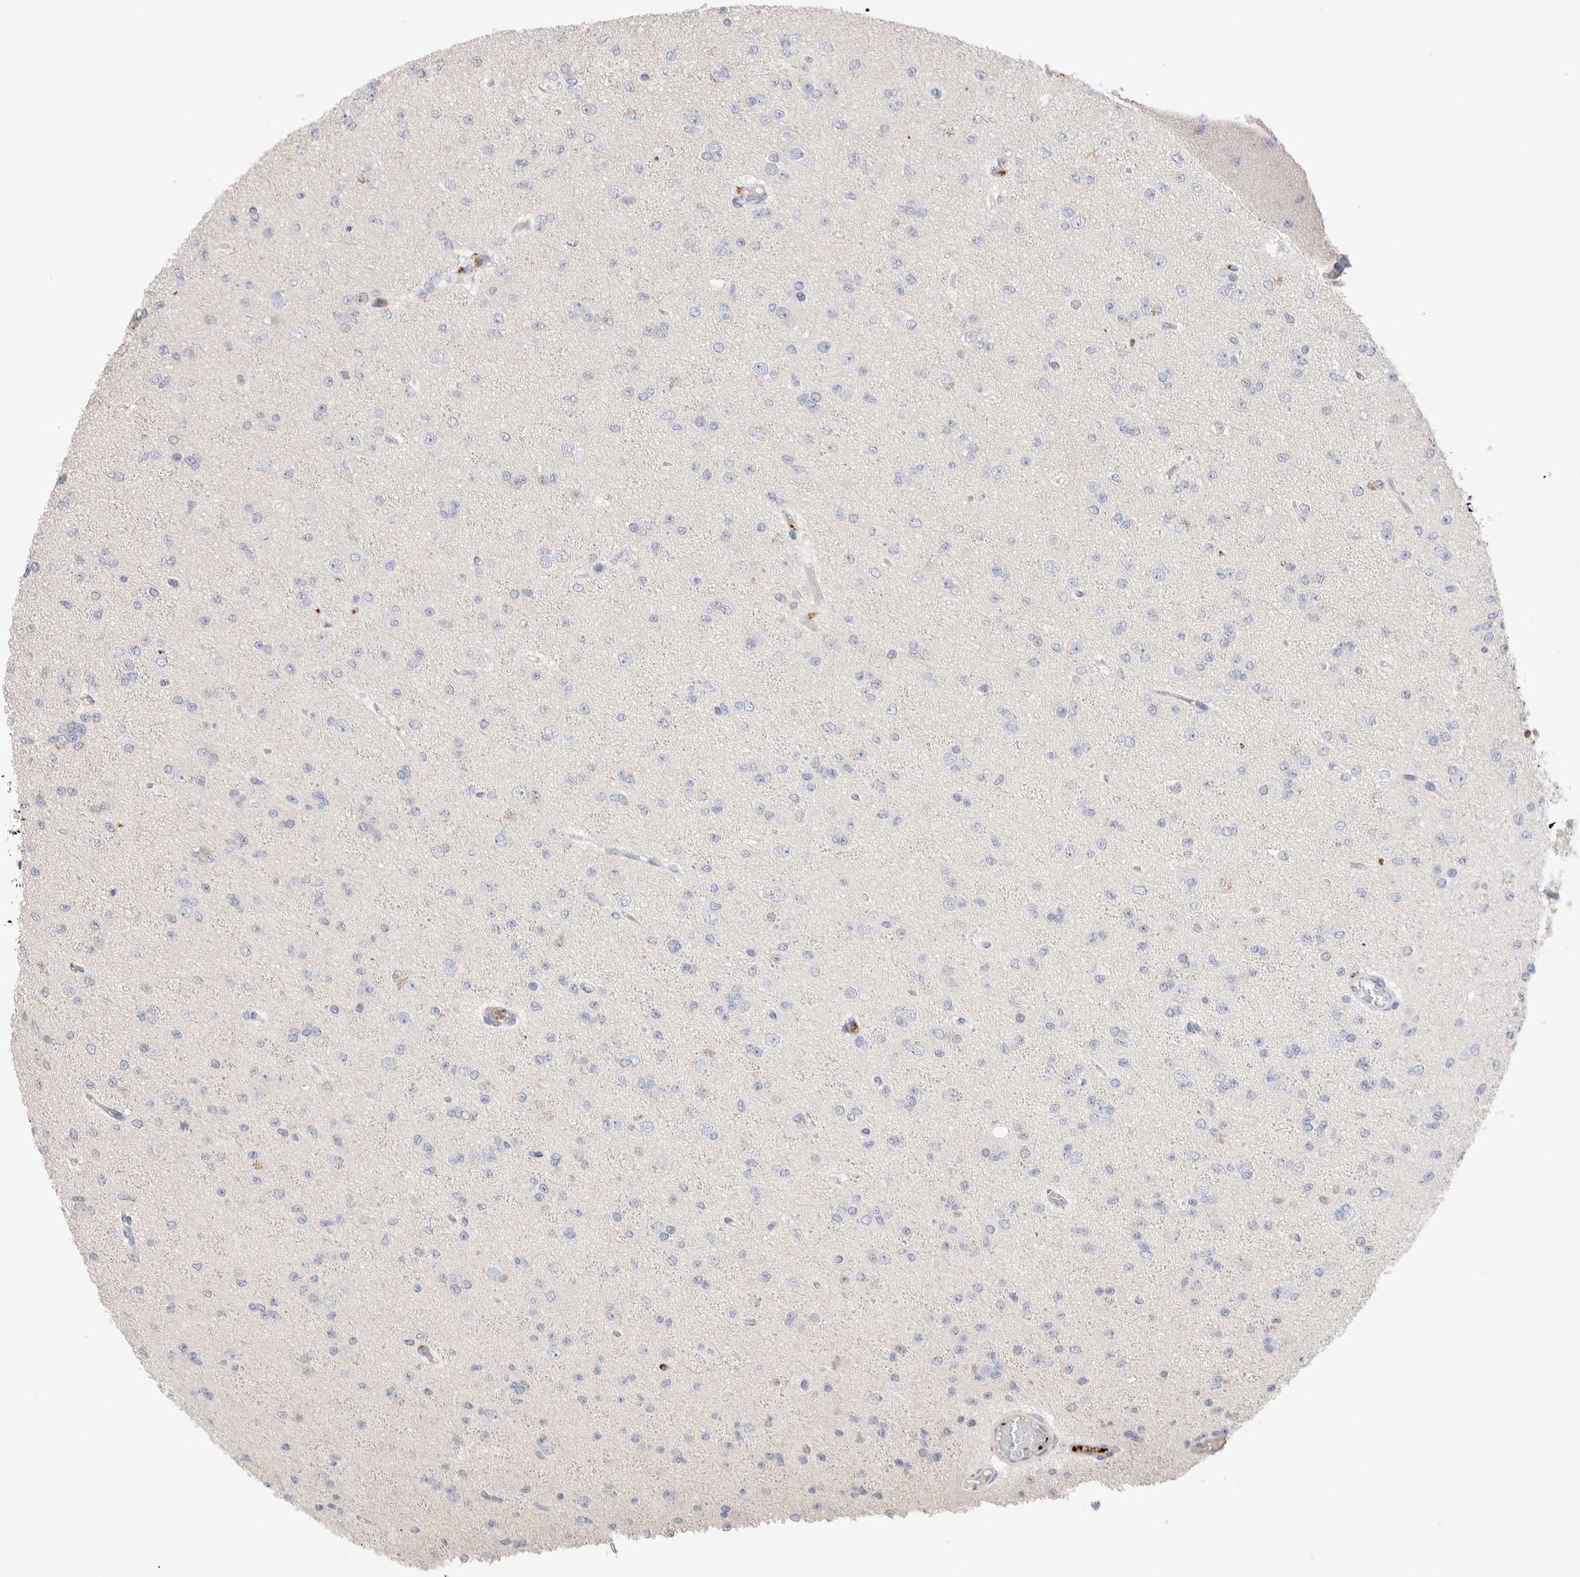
{"staining": {"intensity": "negative", "quantity": "none", "location": "none"}, "tissue": "glioma", "cell_type": "Tumor cells", "image_type": "cancer", "snomed": [{"axis": "morphology", "description": "Glioma, malignant, Low grade"}, {"axis": "topography", "description": "Brain"}], "caption": "A histopathology image of malignant glioma (low-grade) stained for a protein shows no brown staining in tumor cells. (DAB (3,3'-diaminobenzidine) IHC visualized using brightfield microscopy, high magnification).", "gene": "FFAR2", "patient": {"sex": "female", "age": 22}}